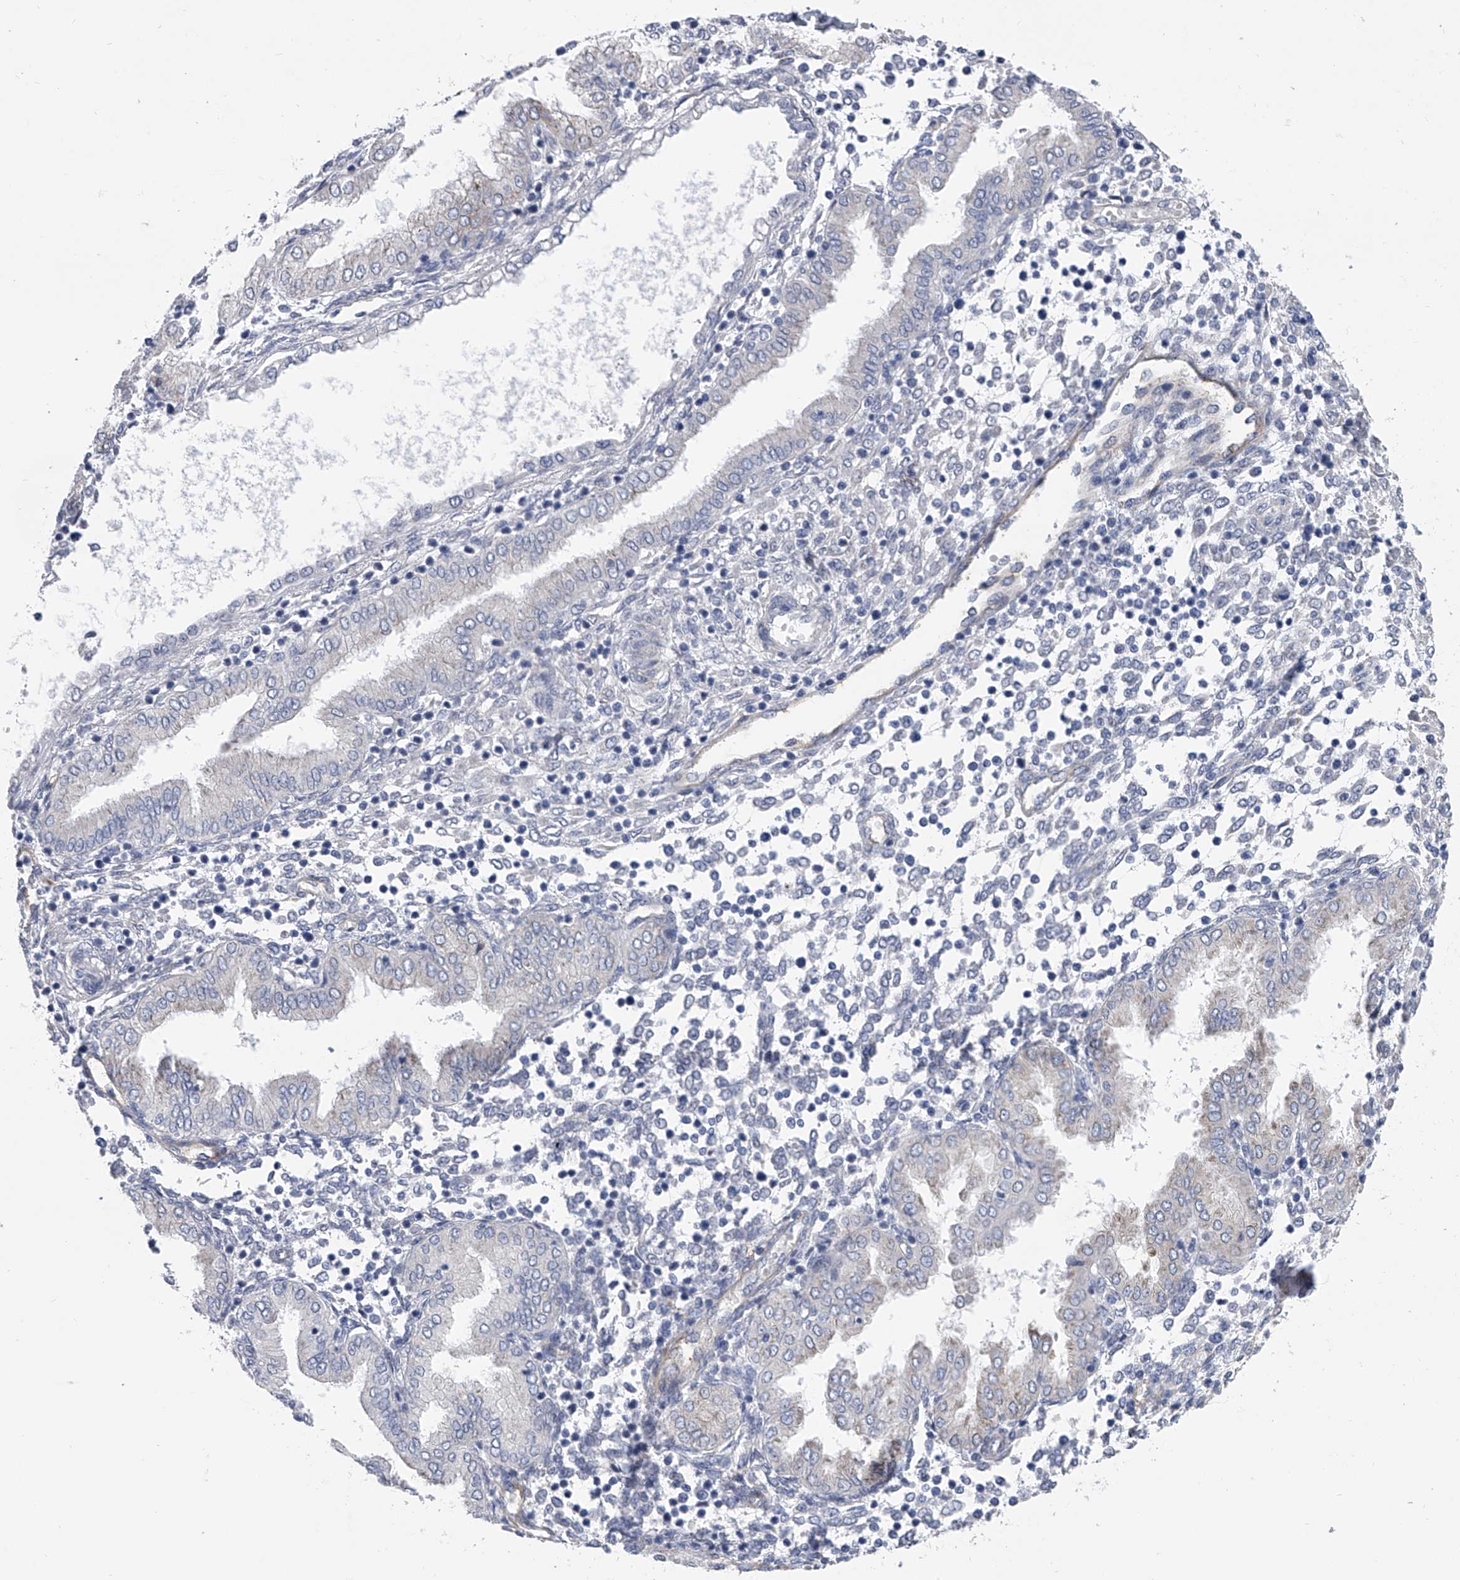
{"staining": {"intensity": "negative", "quantity": "none", "location": "none"}, "tissue": "endometrium", "cell_type": "Cells in endometrial stroma", "image_type": "normal", "snomed": [{"axis": "morphology", "description": "Normal tissue, NOS"}, {"axis": "topography", "description": "Endometrium"}], "caption": "Cells in endometrial stroma show no significant positivity in normal endometrium. (Immunohistochemistry, brightfield microscopy, high magnification).", "gene": "ALG14", "patient": {"sex": "female", "age": 53}}